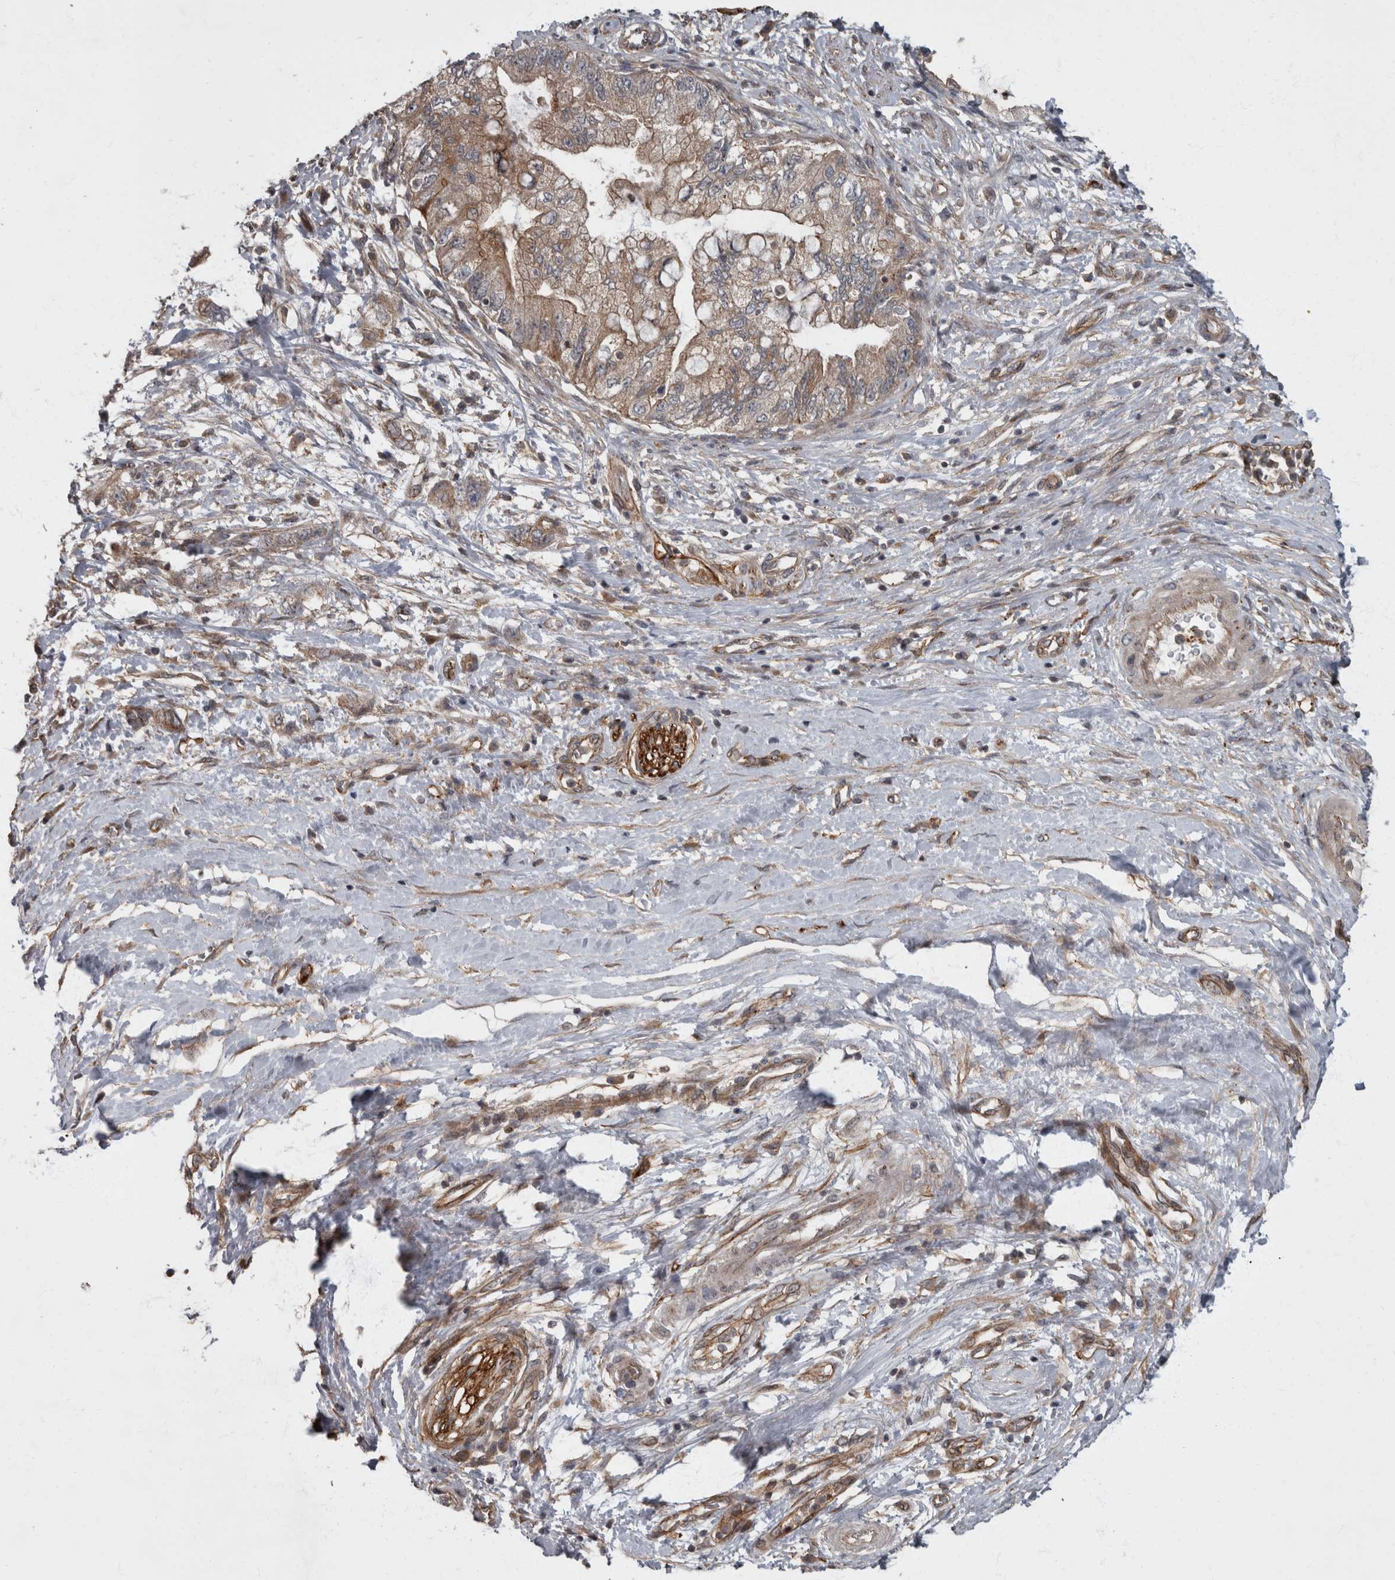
{"staining": {"intensity": "weak", "quantity": ">75%", "location": "cytoplasmic/membranous"}, "tissue": "pancreatic cancer", "cell_type": "Tumor cells", "image_type": "cancer", "snomed": [{"axis": "morphology", "description": "Adenocarcinoma, NOS"}, {"axis": "topography", "description": "Pancreas"}], "caption": "Pancreatic adenocarcinoma was stained to show a protein in brown. There is low levels of weak cytoplasmic/membranous positivity in approximately >75% of tumor cells.", "gene": "VEGFD", "patient": {"sex": "female", "age": 73}}